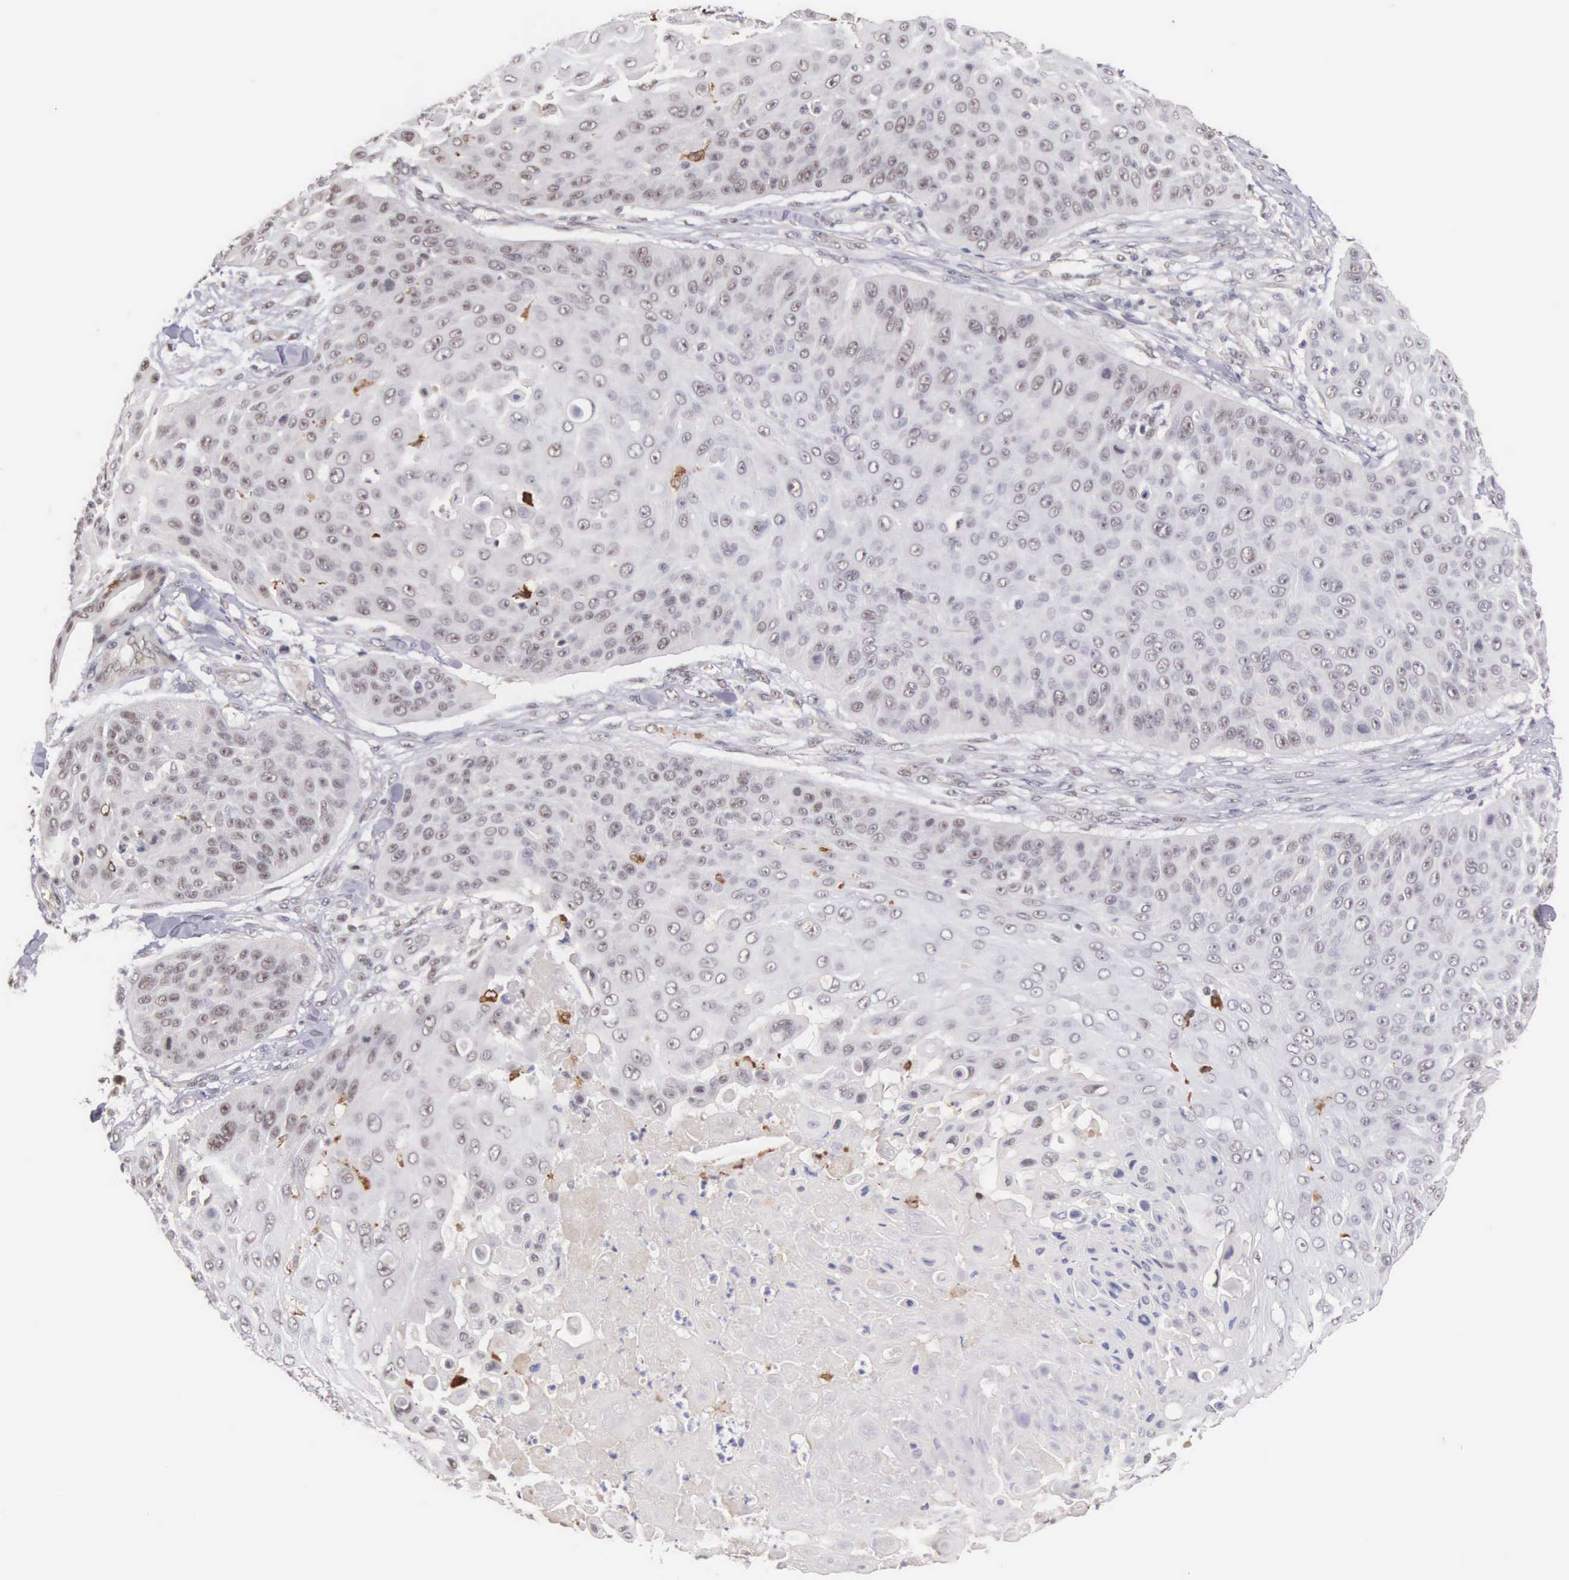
{"staining": {"intensity": "strong", "quantity": "<25%", "location": "cytoplasmic/membranous"}, "tissue": "skin cancer", "cell_type": "Tumor cells", "image_type": "cancer", "snomed": [{"axis": "morphology", "description": "Squamous cell carcinoma, NOS"}, {"axis": "topography", "description": "Skin"}], "caption": "The photomicrograph displays a brown stain indicating the presence of a protein in the cytoplasmic/membranous of tumor cells in squamous cell carcinoma (skin).", "gene": "HMGXB4", "patient": {"sex": "male", "age": 82}}